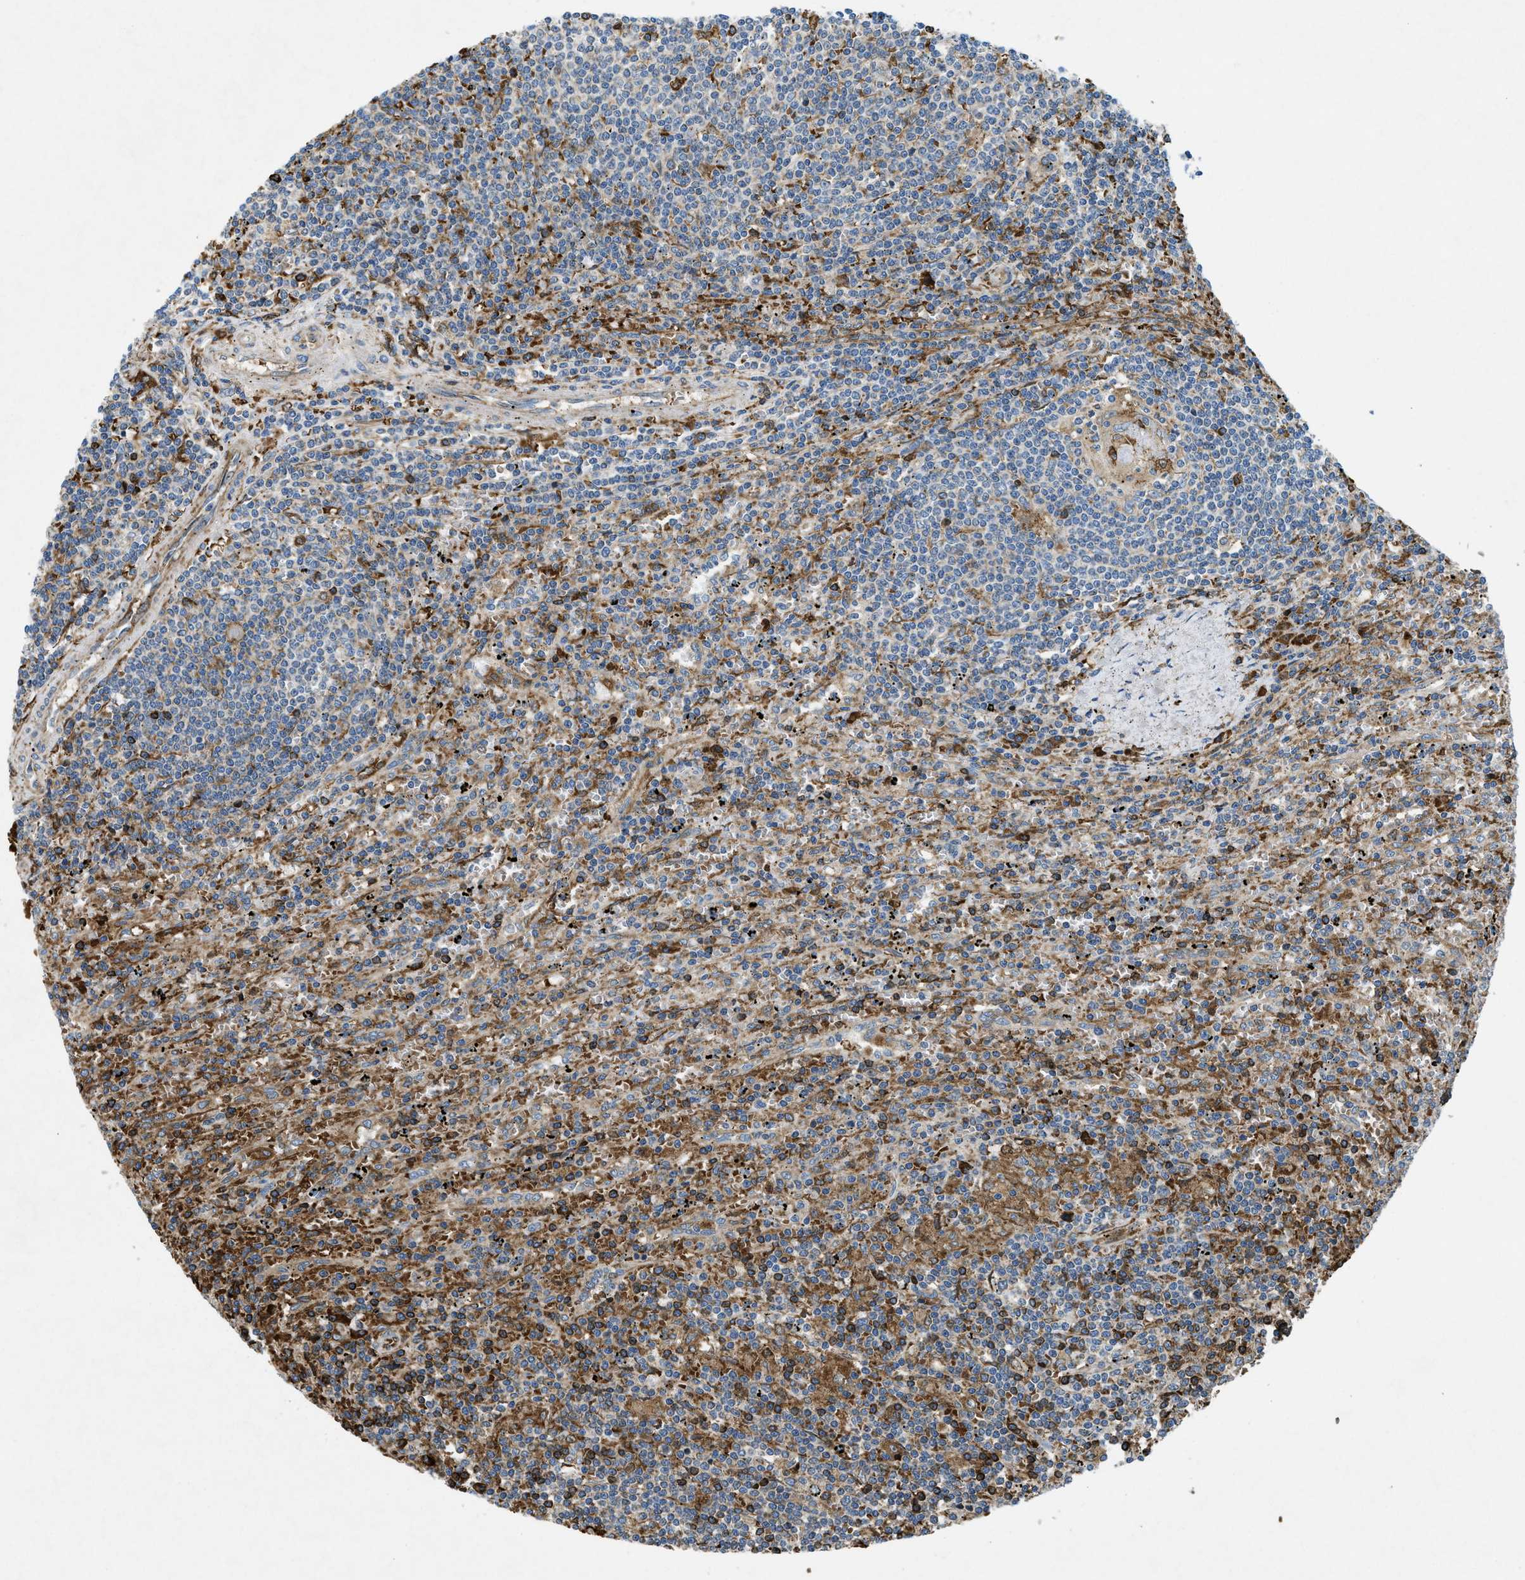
{"staining": {"intensity": "moderate", "quantity": "<25%", "location": "cytoplasmic/membranous"}, "tissue": "lymphoma", "cell_type": "Tumor cells", "image_type": "cancer", "snomed": [{"axis": "morphology", "description": "Malignant lymphoma, non-Hodgkin's type, Low grade"}, {"axis": "topography", "description": "Spleen"}], "caption": "Human malignant lymphoma, non-Hodgkin's type (low-grade) stained with a protein marker displays moderate staining in tumor cells.", "gene": "CSPG4", "patient": {"sex": "male", "age": 76}}